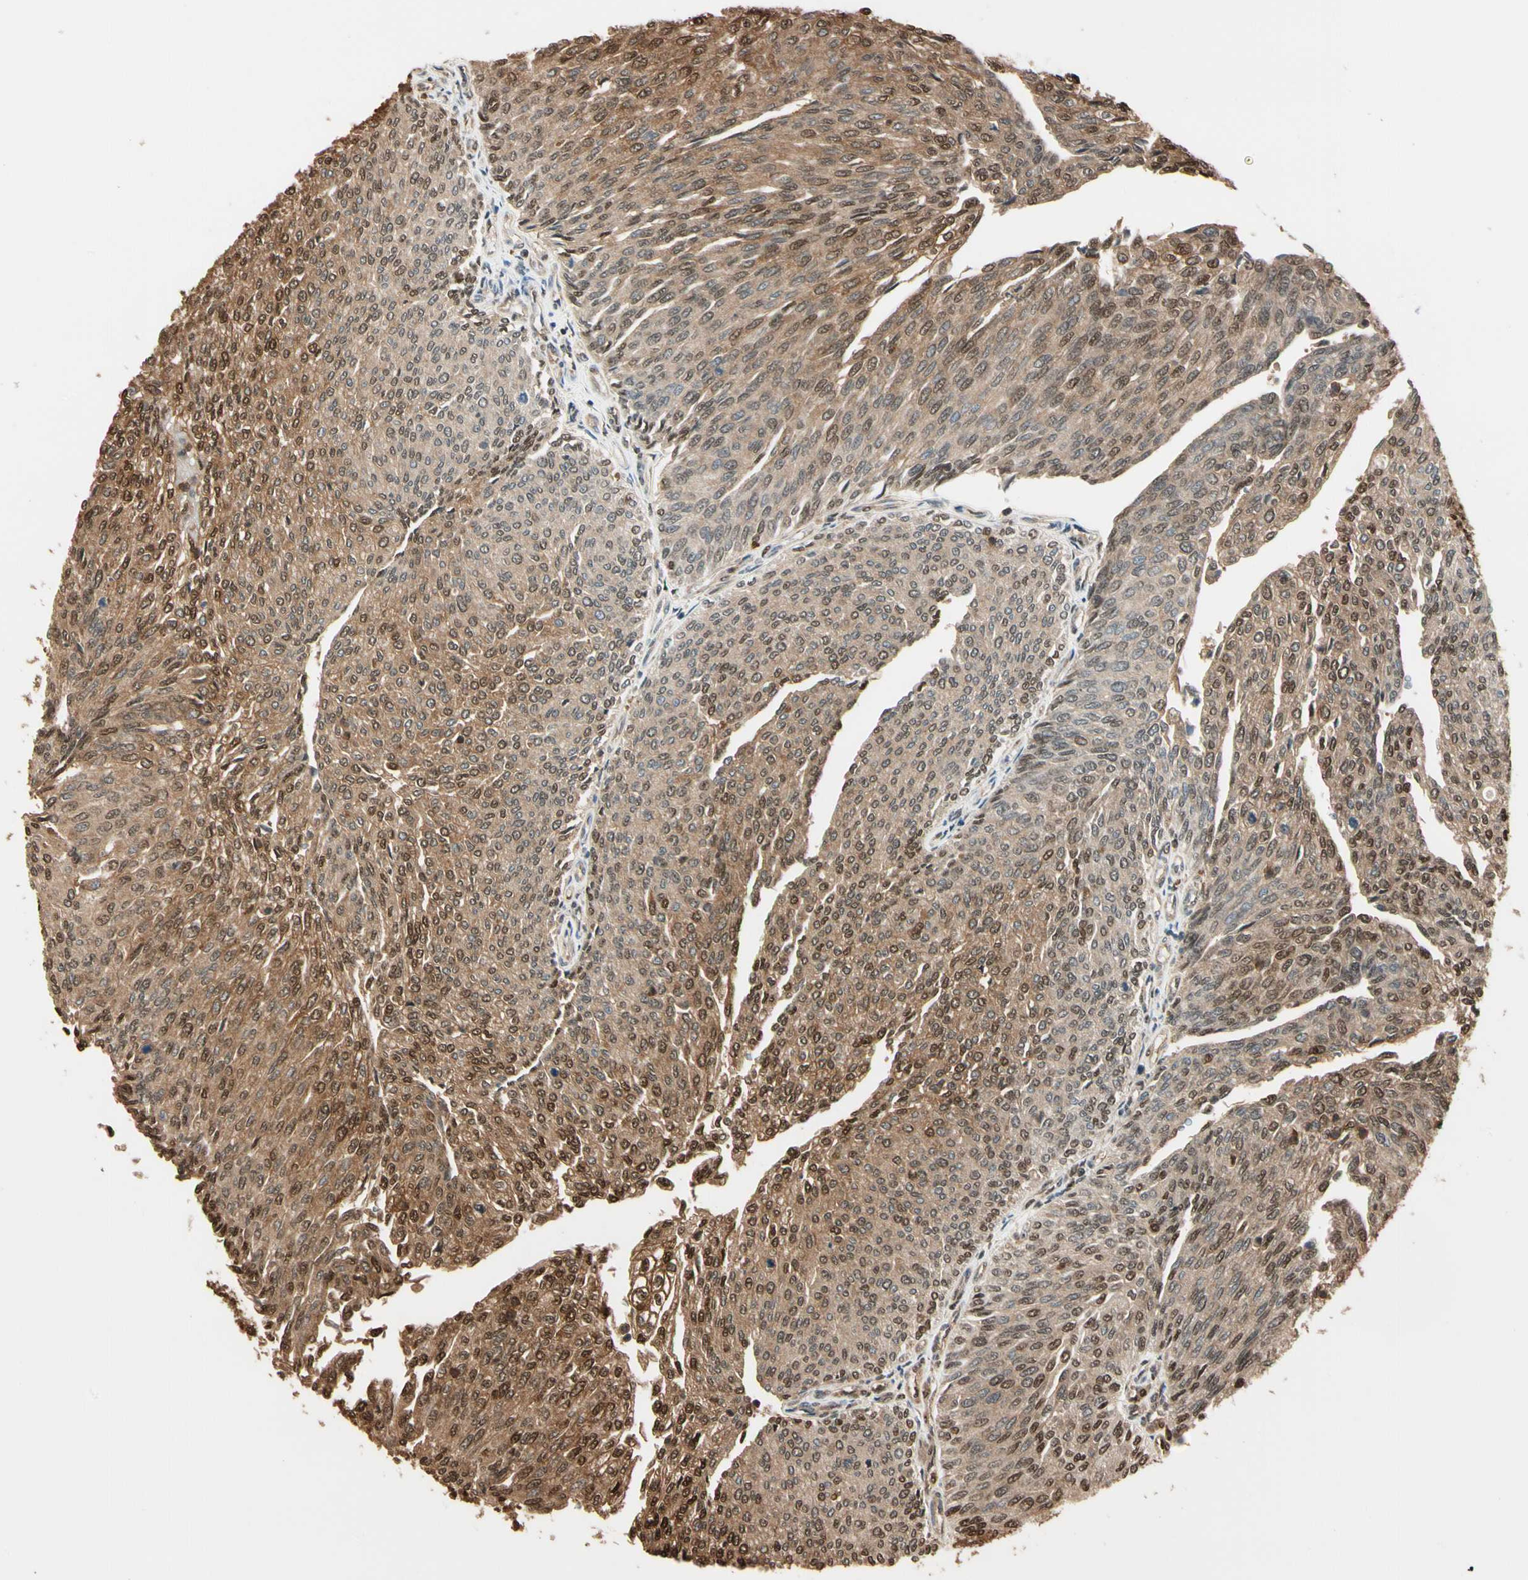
{"staining": {"intensity": "moderate", "quantity": ">75%", "location": "cytoplasmic/membranous,nuclear"}, "tissue": "urothelial cancer", "cell_type": "Tumor cells", "image_type": "cancer", "snomed": [{"axis": "morphology", "description": "Urothelial carcinoma, Low grade"}, {"axis": "topography", "description": "Urinary bladder"}], "caption": "Immunohistochemistry micrograph of human low-grade urothelial carcinoma stained for a protein (brown), which exhibits medium levels of moderate cytoplasmic/membranous and nuclear positivity in about >75% of tumor cells.", "gene": "PNCK", "patient": {"sex": "female", "age": 79}}